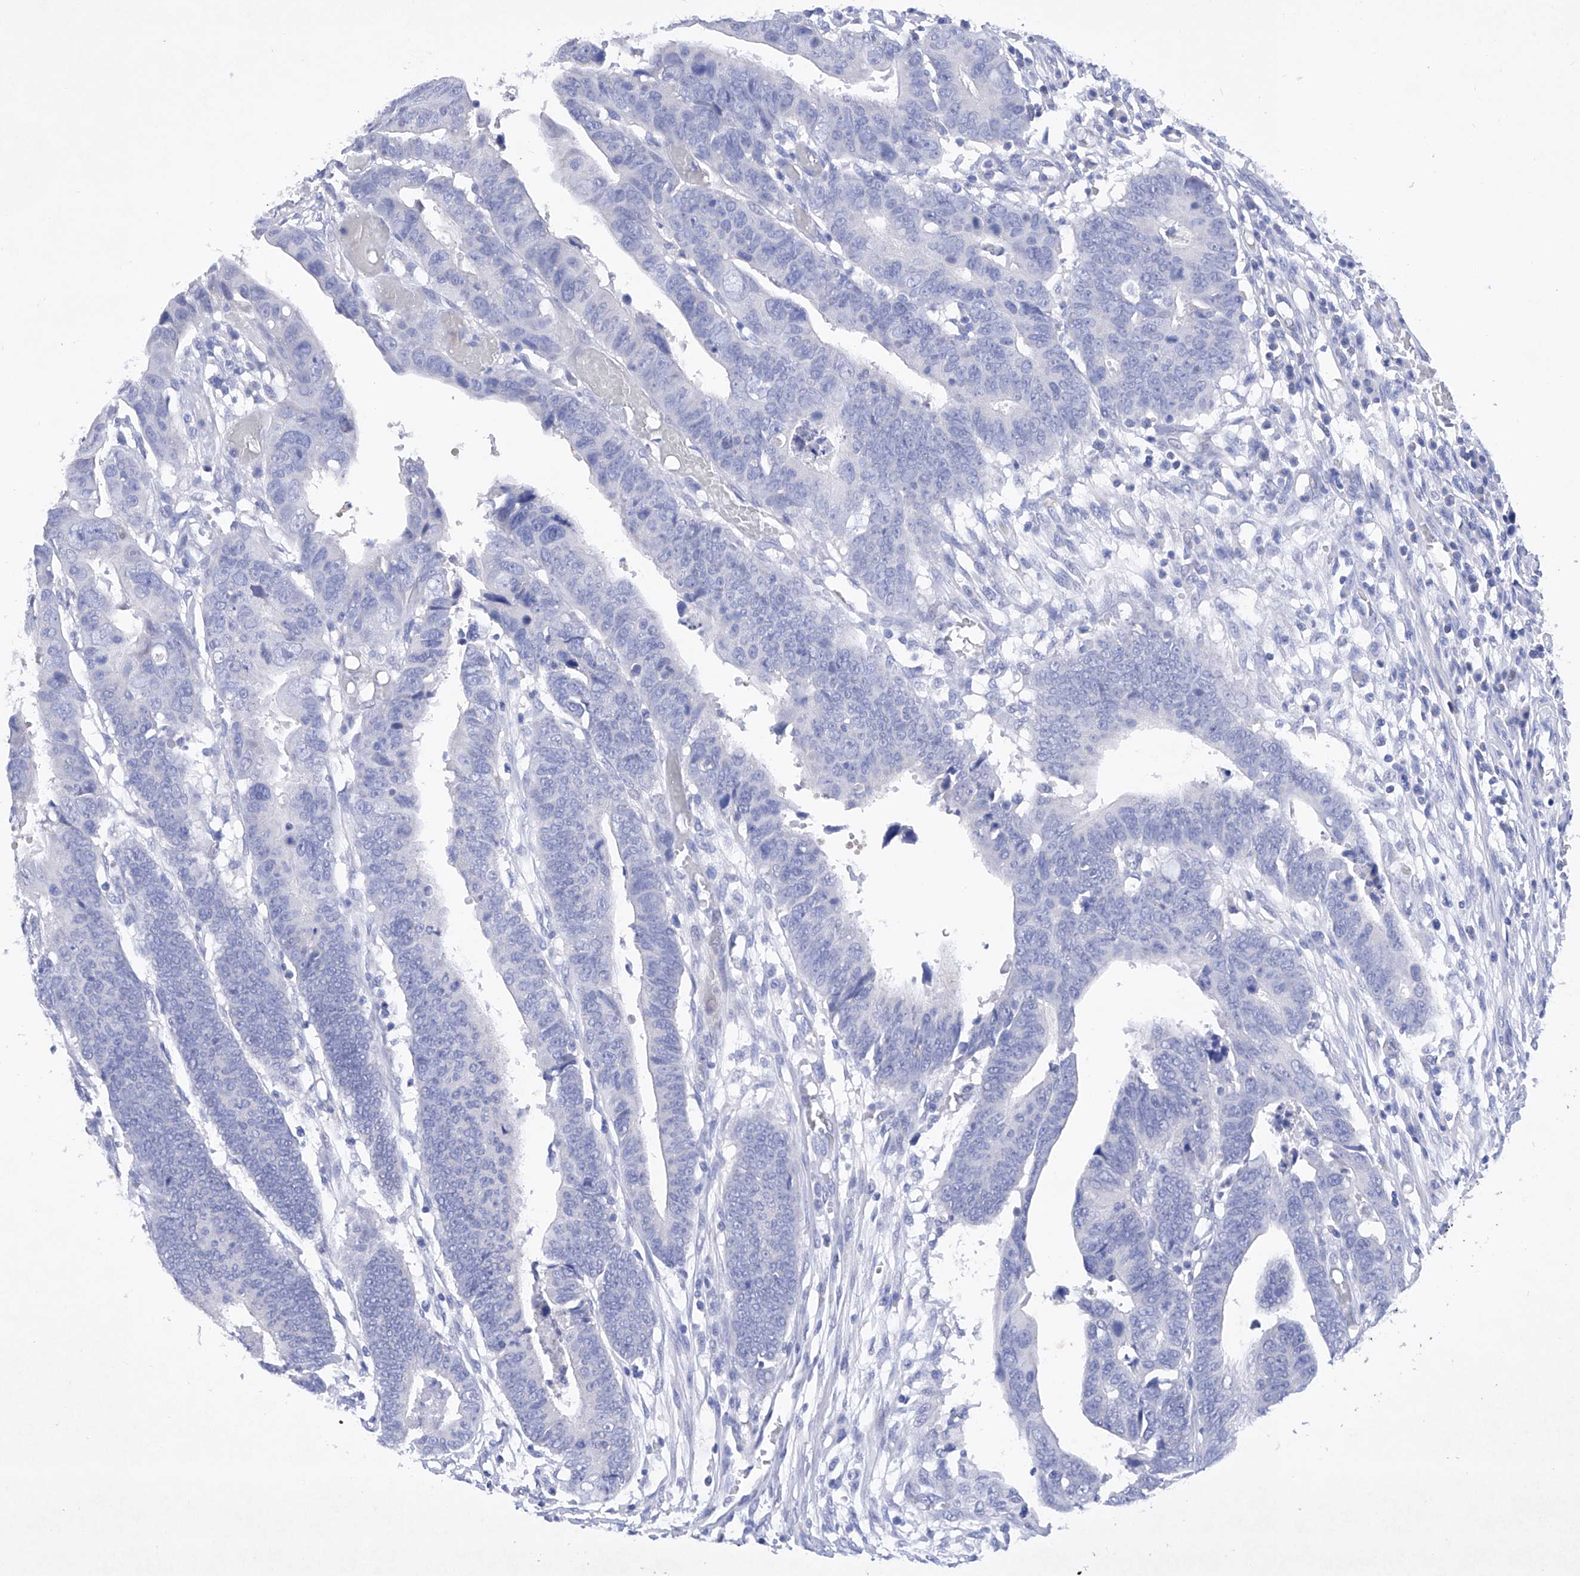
{"staining": {"intensity": "negative", "quantity": "none", "location": "none"}, "tissue": "colorectal cancer", "cell_type": "Tumor cells", "image_type": "cancer", "snomed": [{"axis": "morphology", "description": "Adenocarcinoma, NOS"}, {"axis": "topography", "description": "Rectum"}], "caption": "DAB (3,3'-diaminobenzidine) immunohistochemical staining of colorectal cancer exhibits no significant positivity in tumor cells.", "gene": "BARX2", "patient": {"sex": "female", "age": 65}}